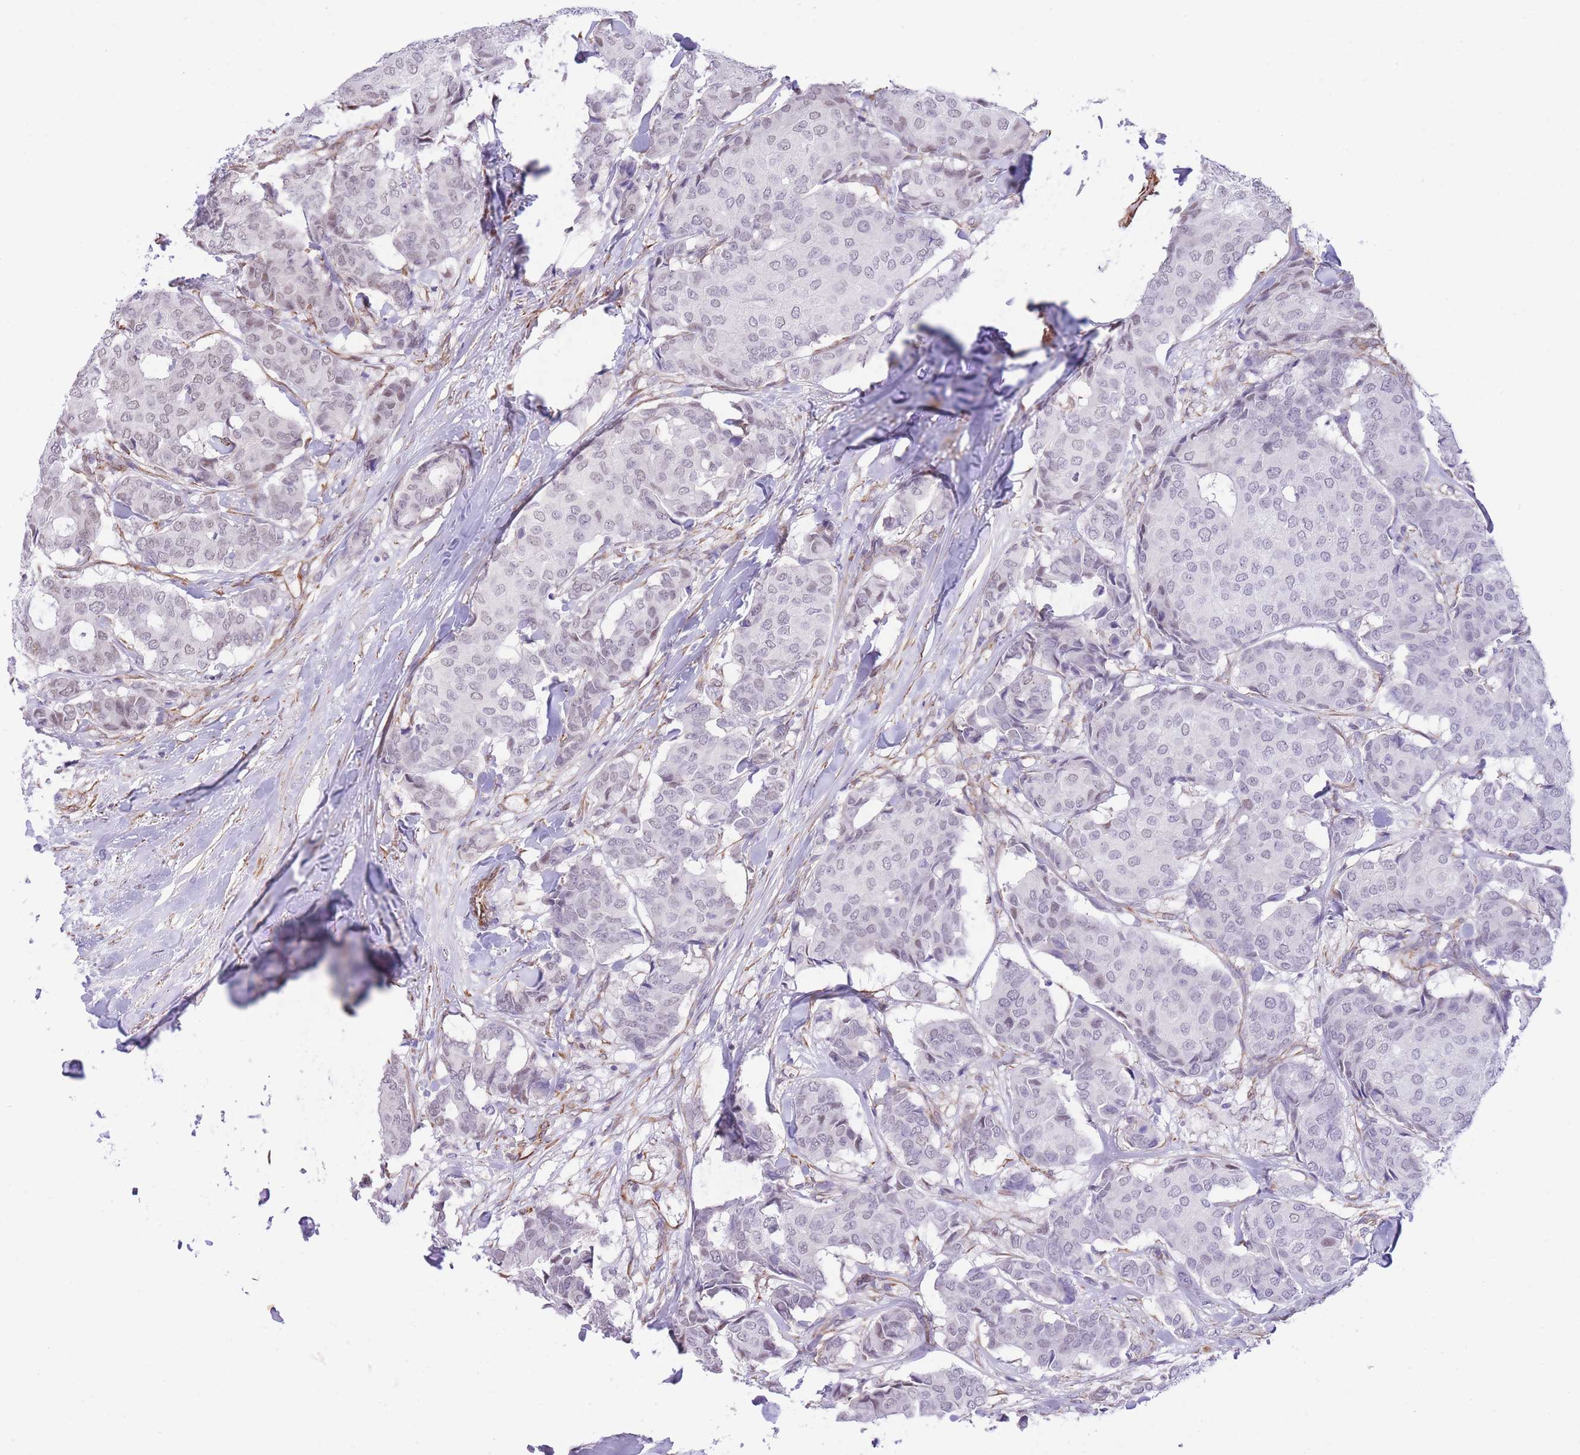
{"staining": {"intensity": "negative", "quantity": "none", "location": "none"}, "tissue": "breast cancer", "cell_type": "Tumor cells", "image_type": "cancer", "snomed": [{"axis": "morphology", "description": "Duct carcinoma"}, {"axis": "topography", "description": "Breast"}], "caption": "This is an immunohistochemistry (IHC) micrograph of human breast infiltrating ductal carcinoma. There is no expression in tumor cells.", "gene": "PSG8", "patient": {"sex": "female", "age": 75}}